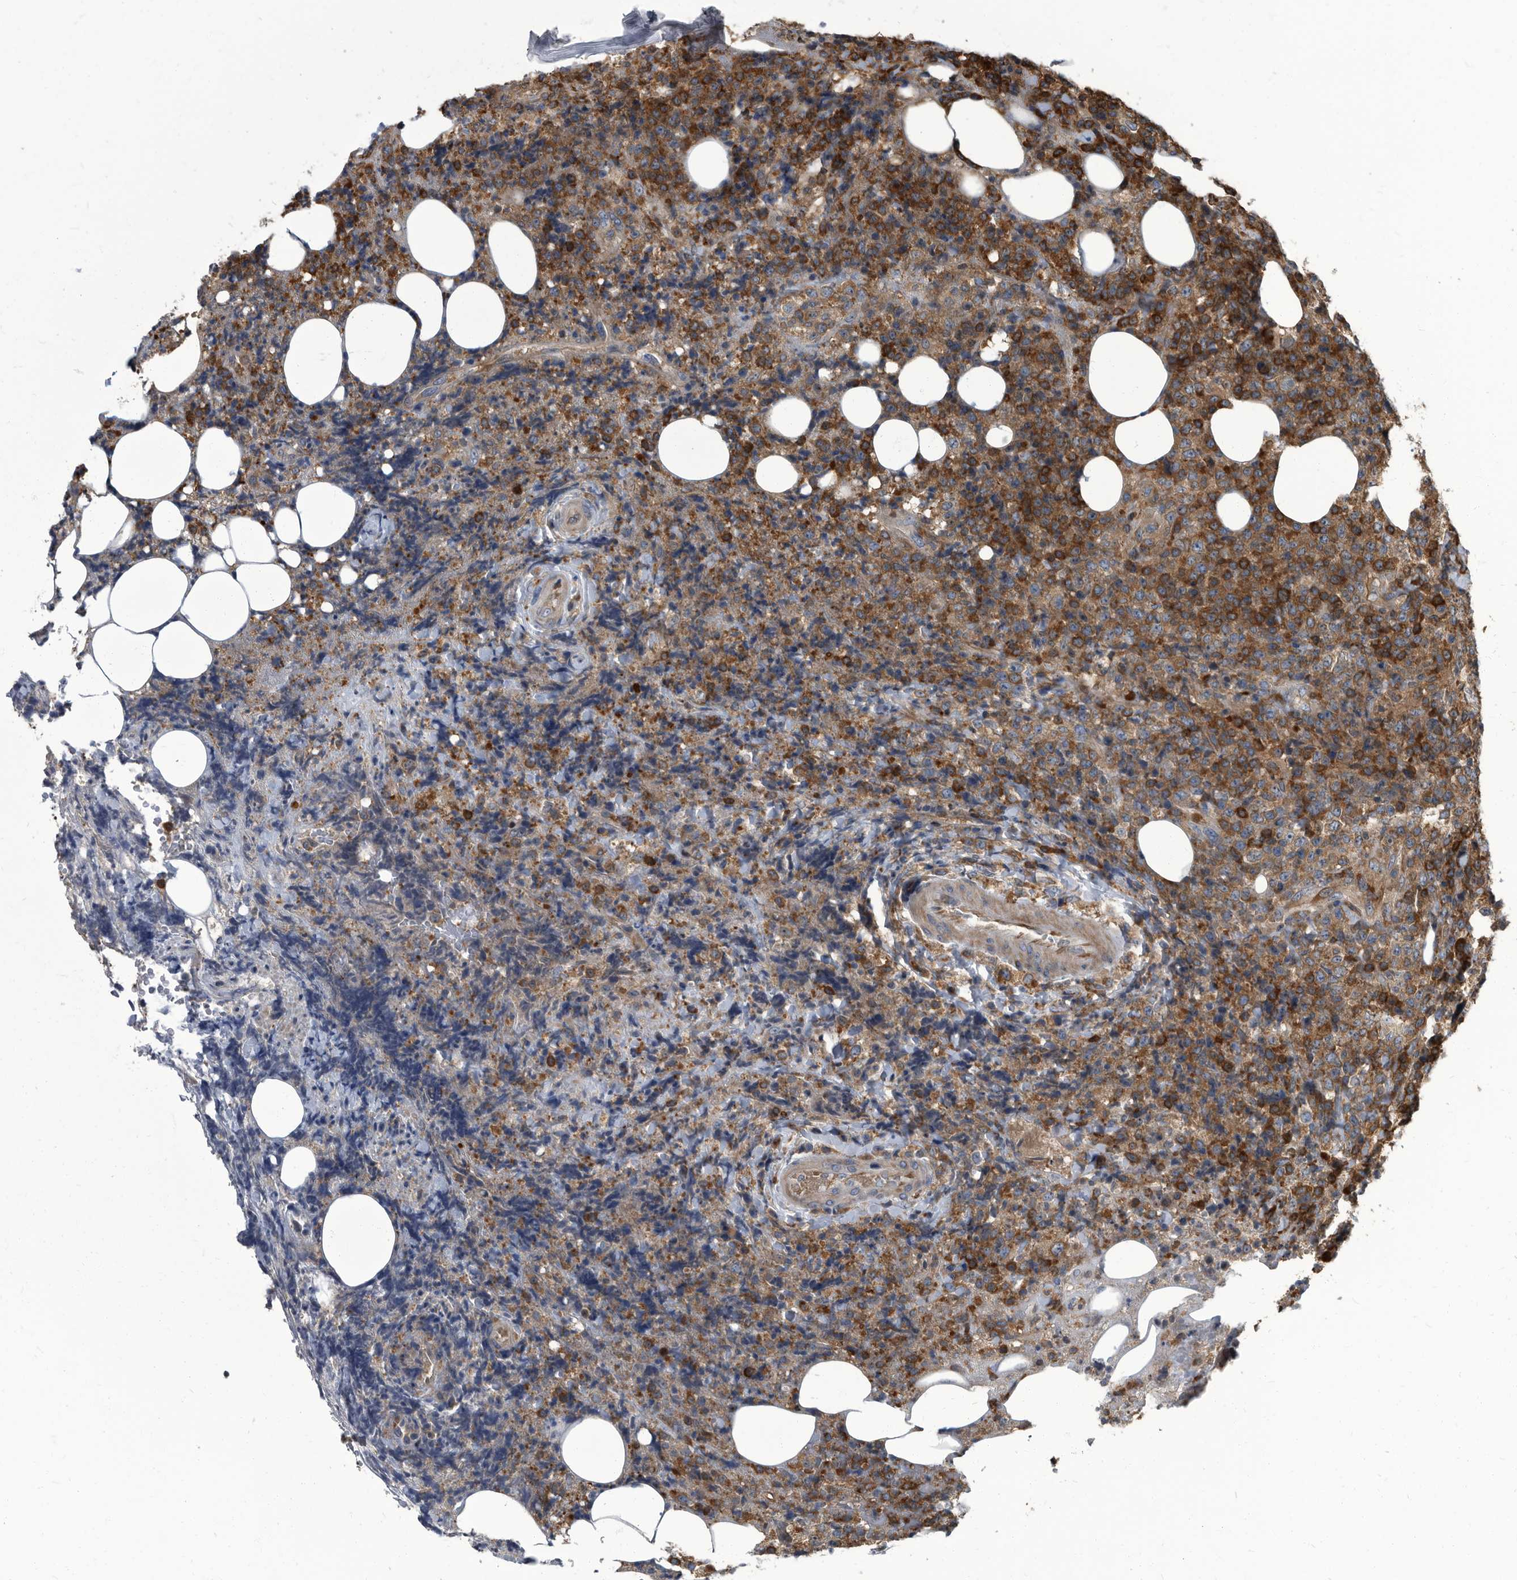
{"staining": {"intensity": "strong", "quantity": "25%-75%", "location": "cytoplasmic/membranous"}, "tissue": "lymphoma", "cell_type": "Tumor cells", "image_type": "cancer", "snomed": [{"axis": "morphology", "description": "Malignant lymphoma, non-Hodgkin's type, High grade"}, {"axis": "topography", "description": "Lymph node"}], "caption": "Strong cytoplasmic/membranous protein positivity is seen in about 25%-75% of tumor cells in lymphoma.", "gene": "CDV3", "patient": {"sex": "male", "age": 13}}